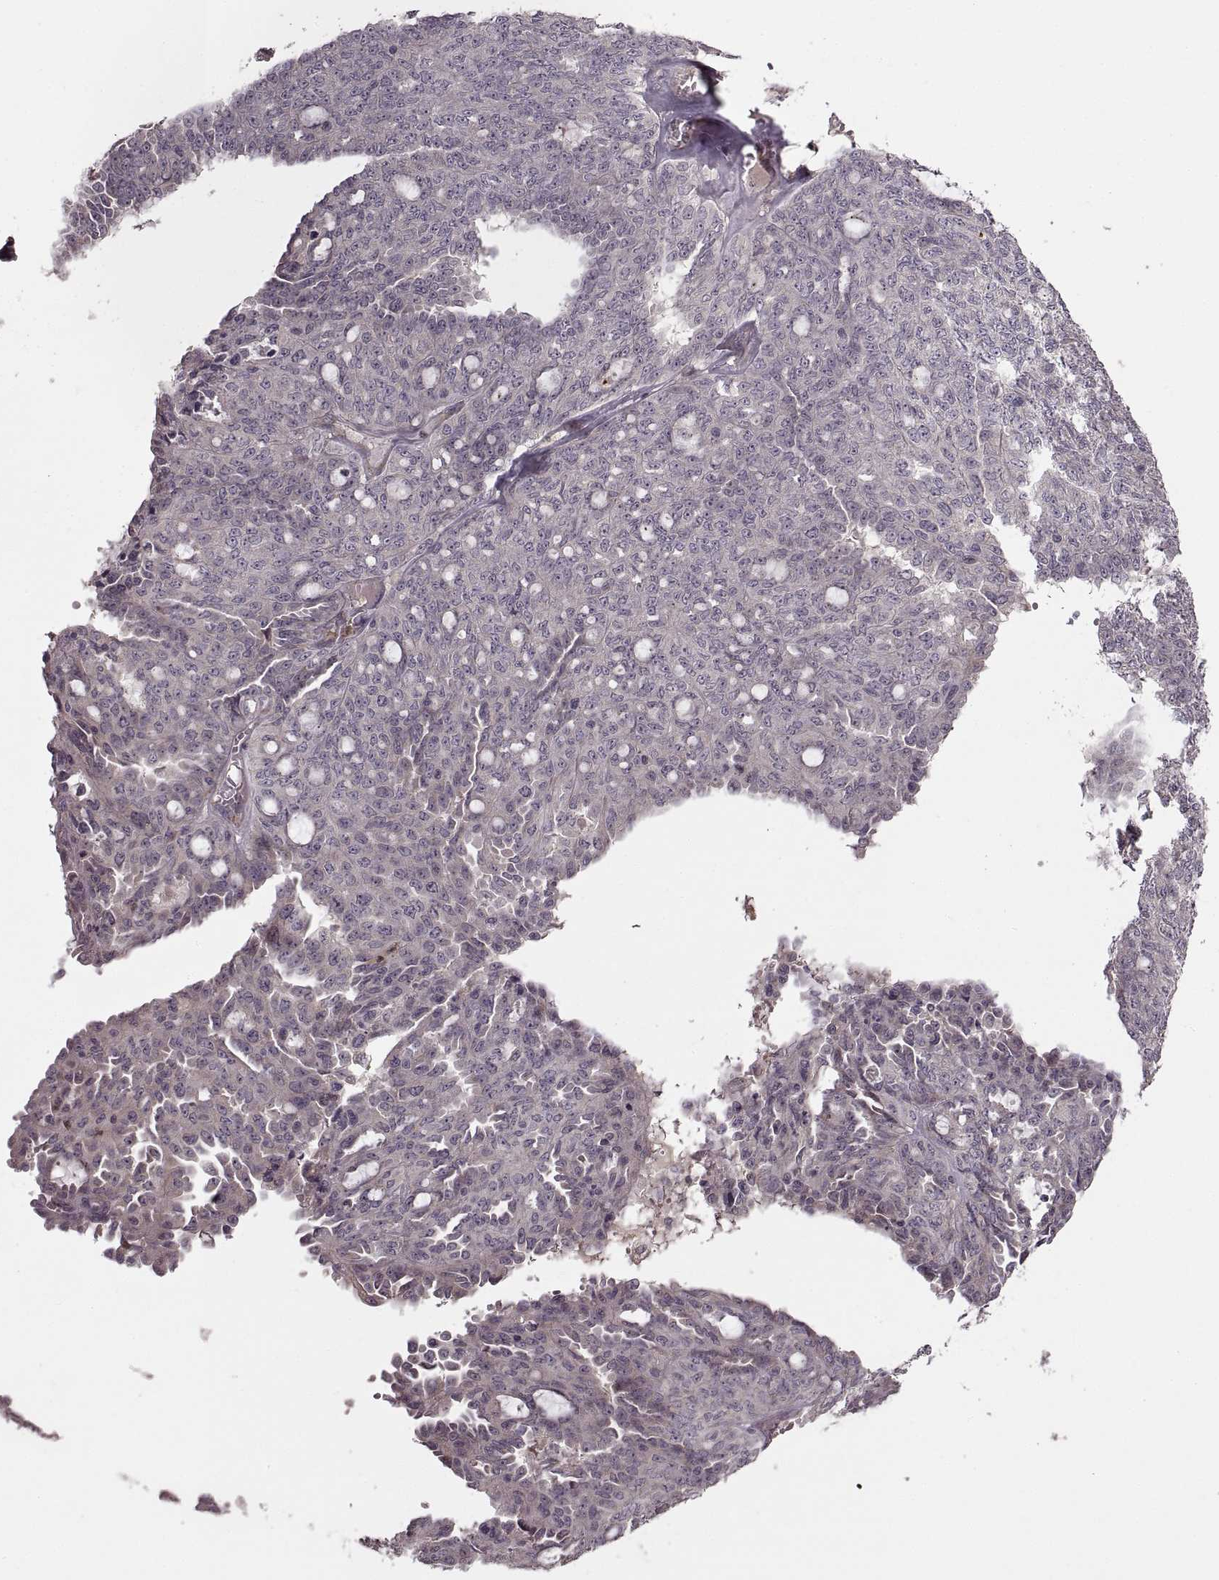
{"staining": {"intensity": "negative", "quantity": "none", "location": "none"}, "tissue": "ovarian cancer", "cell_type": "Tumor cells", "image_type": "cancer", "snomed": [{"axis": "morphology", "description": "Cystadenocarcinoma, serous, NOS"}, {"axis": "topography", "description": "Ovary"}], "caption": "Immunohistochemistry of human ovarian cancer (serous cystadenocarcinoma) exhibits no staining in tumor cells.", "gene": "PIERCE1", "patient": {"sex": "female", "age": 71}}